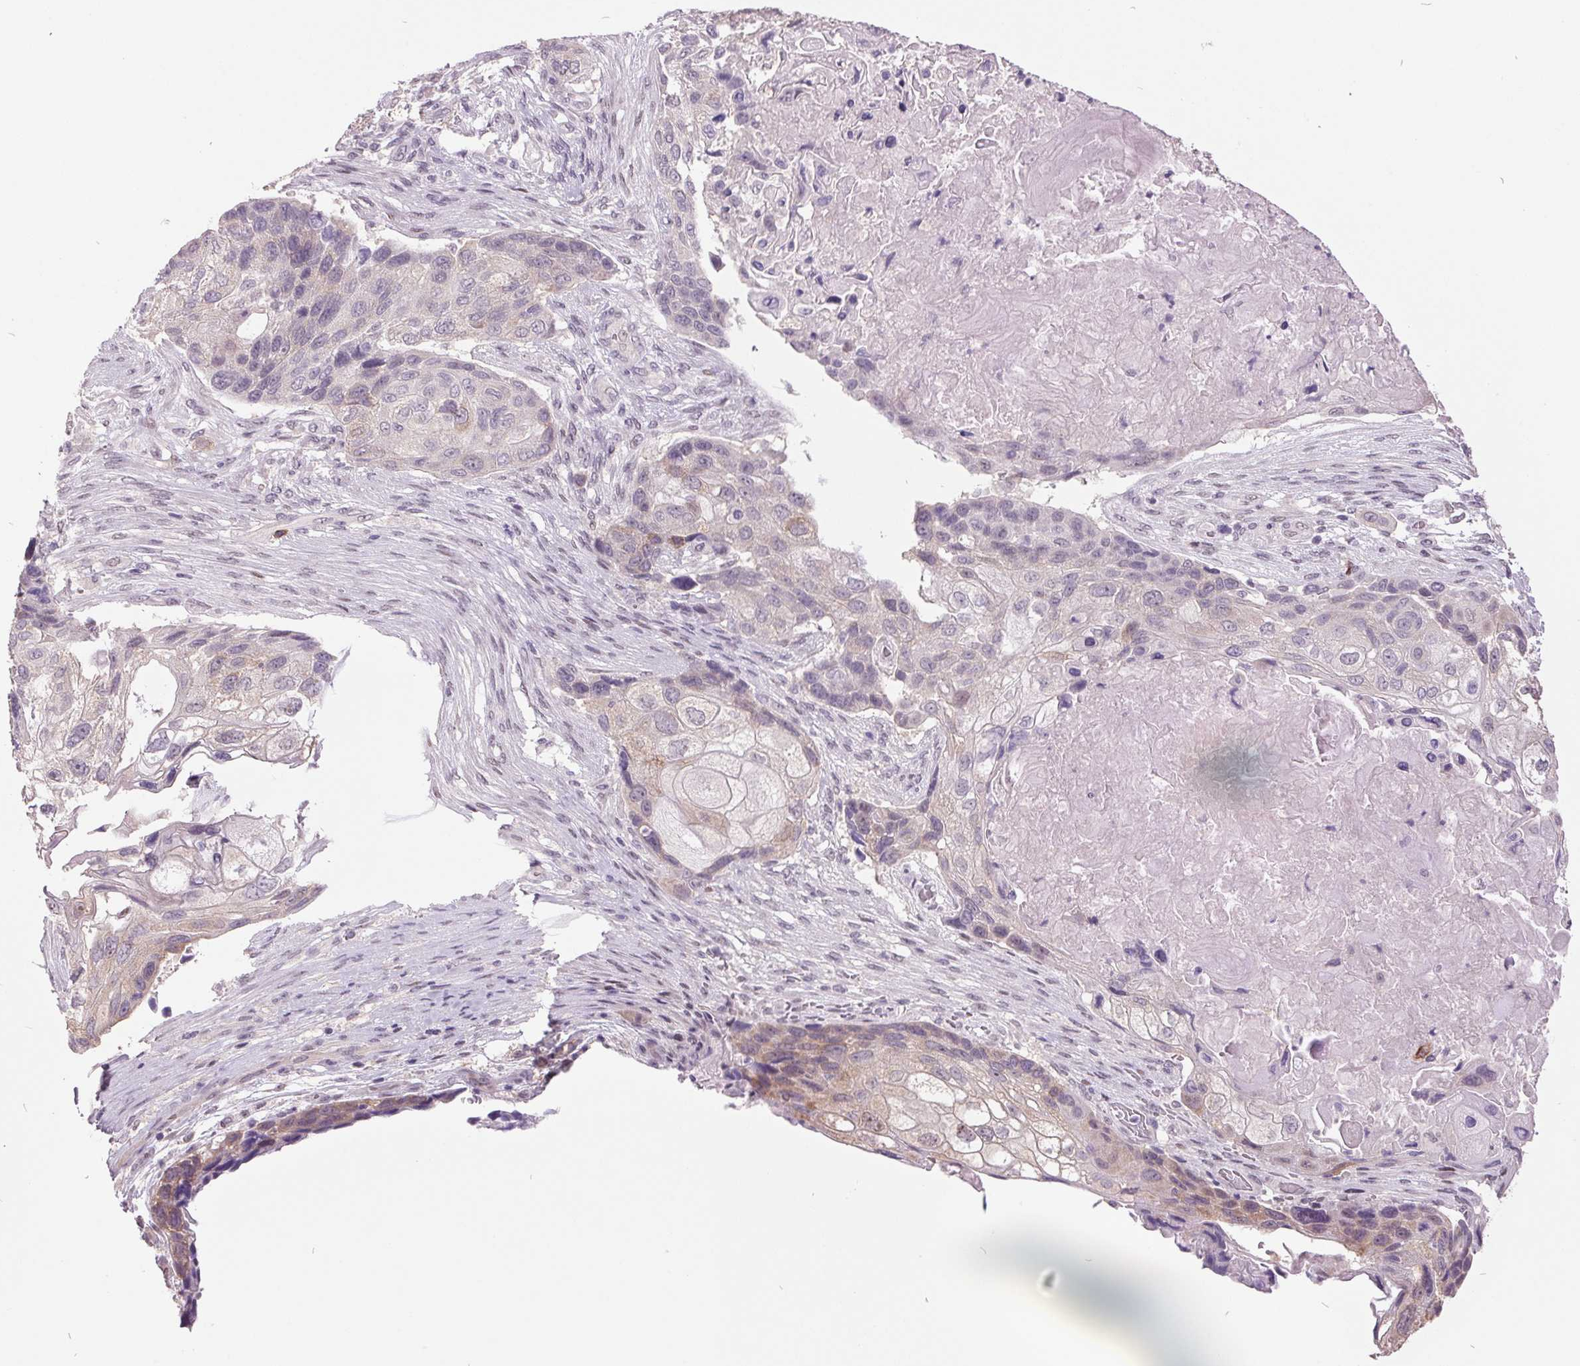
{"staining": {"intensity": "weak", "quantity": "<25%", "location": "cytoplasmic/membranous"}, "tissue": "lung cancer", "cell_type": "Tumor cells", "image_type": "cancer", "snomed": [{"axis": "morphology", "description": "Squamous cell carcinoma, NOS"}, {"axis": "topography", "description": "Lung"}], "caption": "Immunohistochemistry micrograph of neoplastic tissue: human lung cancer (squamous cell carcinoma) stained with DAB (3,3'-diaminobenzidine) displays no significant protein staining in tumor cells.", "gene": "C2orf16", "patient": {"sex": "male", "age": 69}}